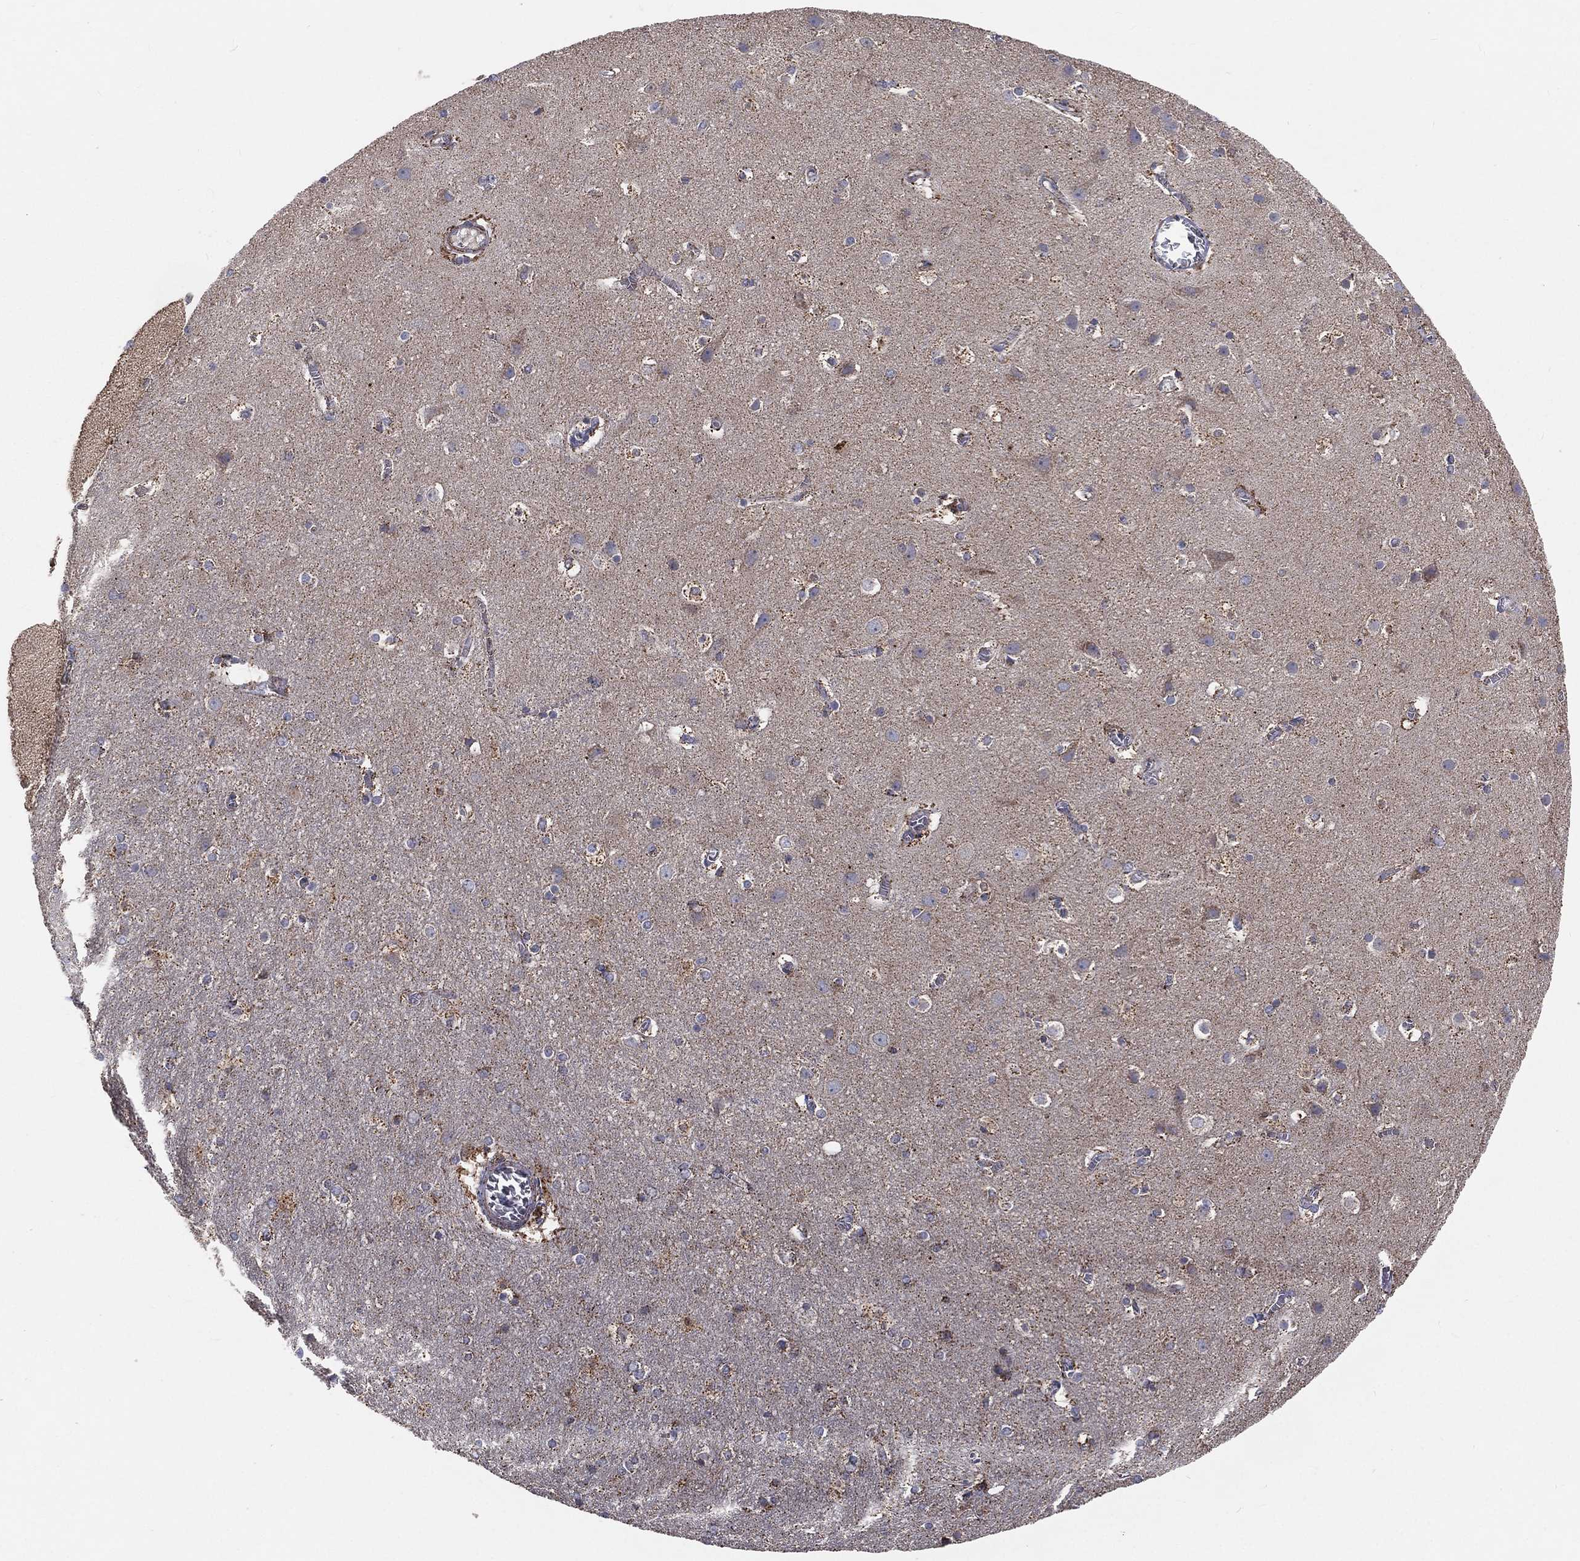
{"staining": {"intensity": "negative", "quantity": "none", "location": "none"}, "tissue": "cerebral cortex", "cell_type": "Endothelial cells", "image_type": "normal", "snomed": [{"axis": "morphology", "description": "Normal tissue, NOS"}, {"axis": "topography", "description": "Cerebral cortex"}], "caption": "This is an immunohistochemistry image of unremarkable cerebral cortex. There is no expression in endothelial cells.", "gene": "HADH", "patient": {"sex": "male", "age": 59}}